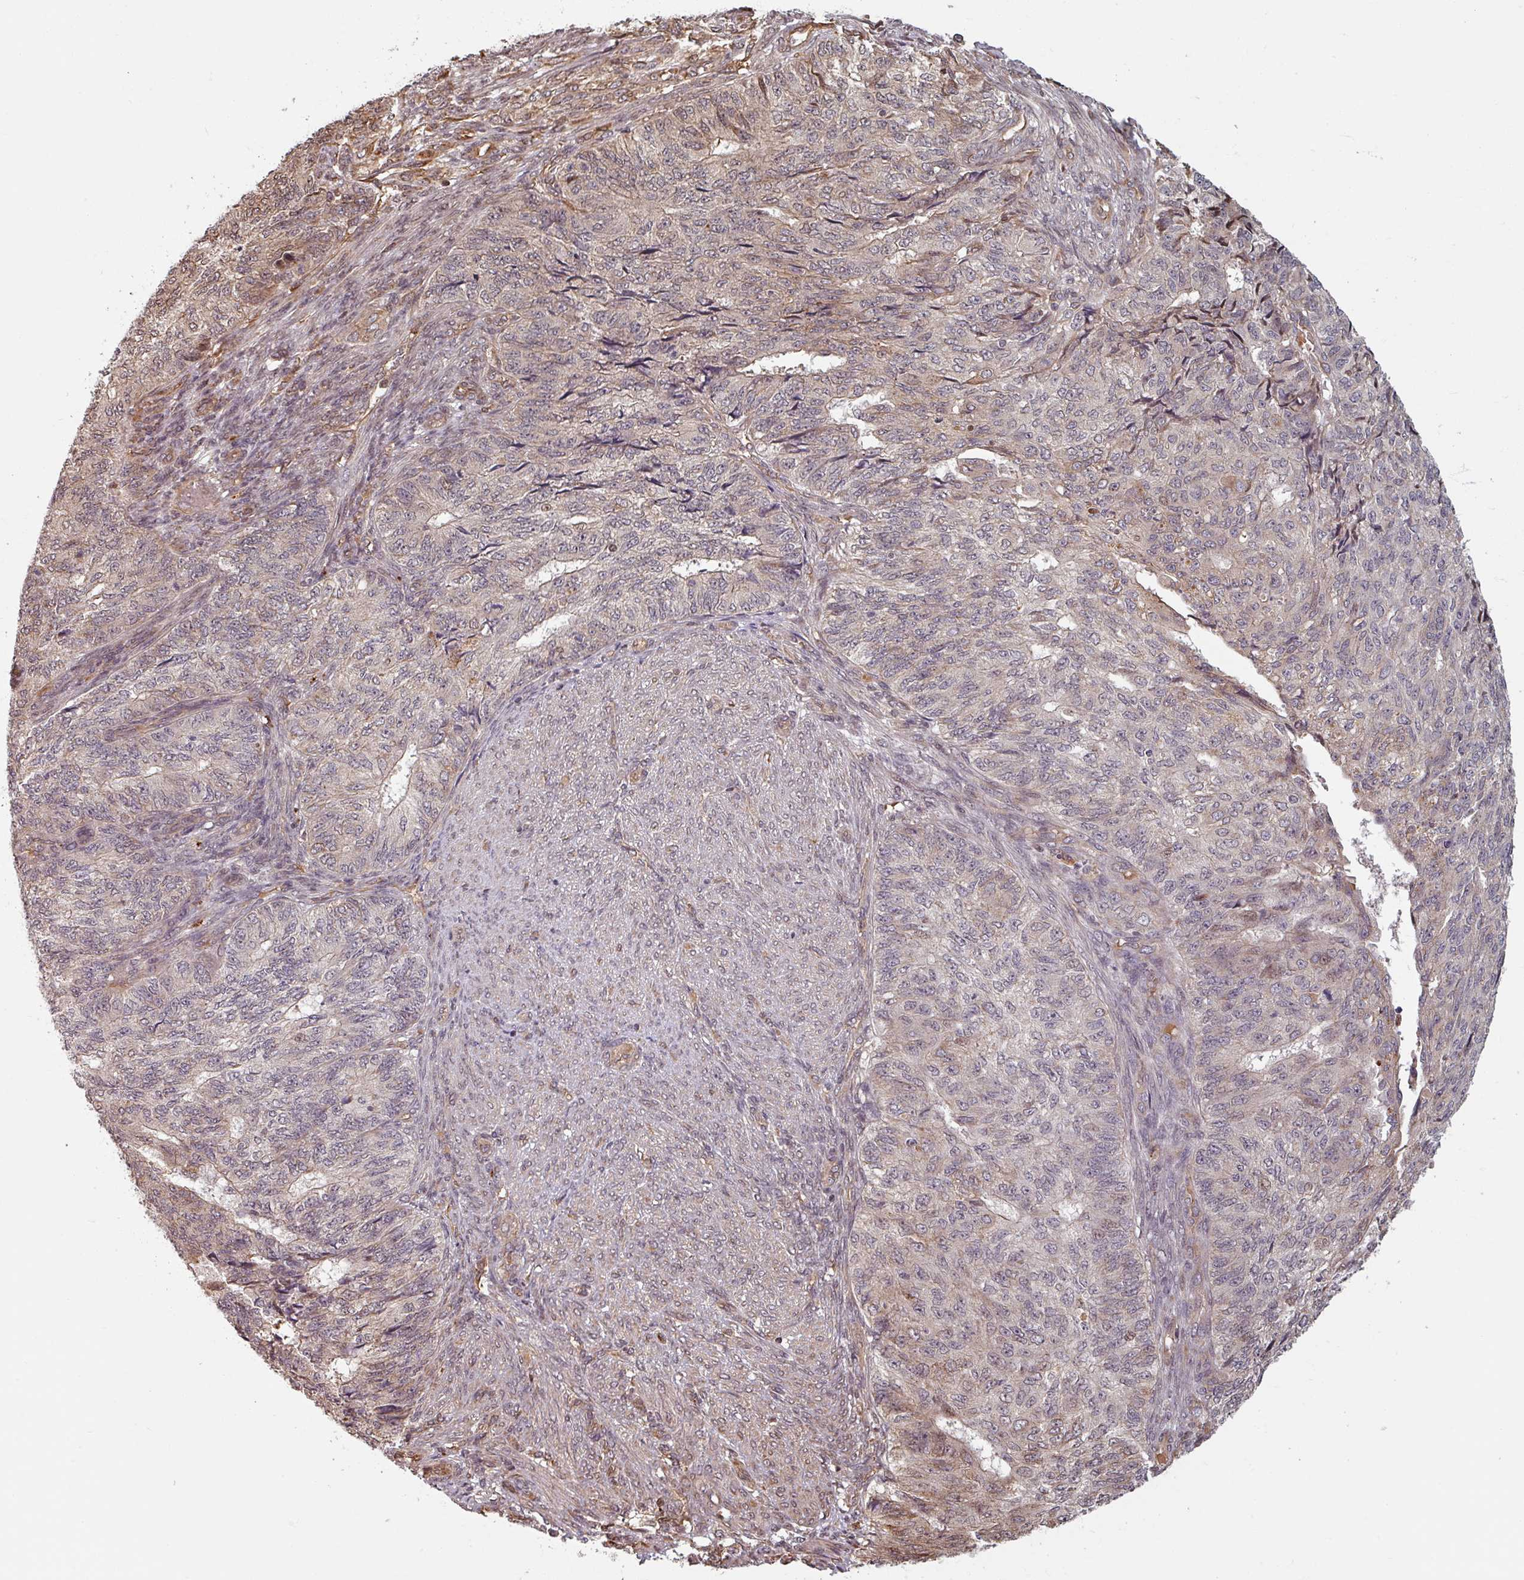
{"staining": {"intensity": "negative", "quantity": "none", "location": "none"}, "tissue": "endometrial cancer", "cell_type": "Tumor cells", "image_type": "cancer", "snomed": [{"axis": "morphology", "description": "Adenocarcinoma, NOS"}, {"axis": "topography", "description": "Endometrium"}], "caption": "This is a micrograph of immunohistochemistry (IHC) staining of endometrial adenocarcinoma, which shows no expression in tumor cells.", "gene": "EID1", "patient": {"sex": "female", "age": 32}}